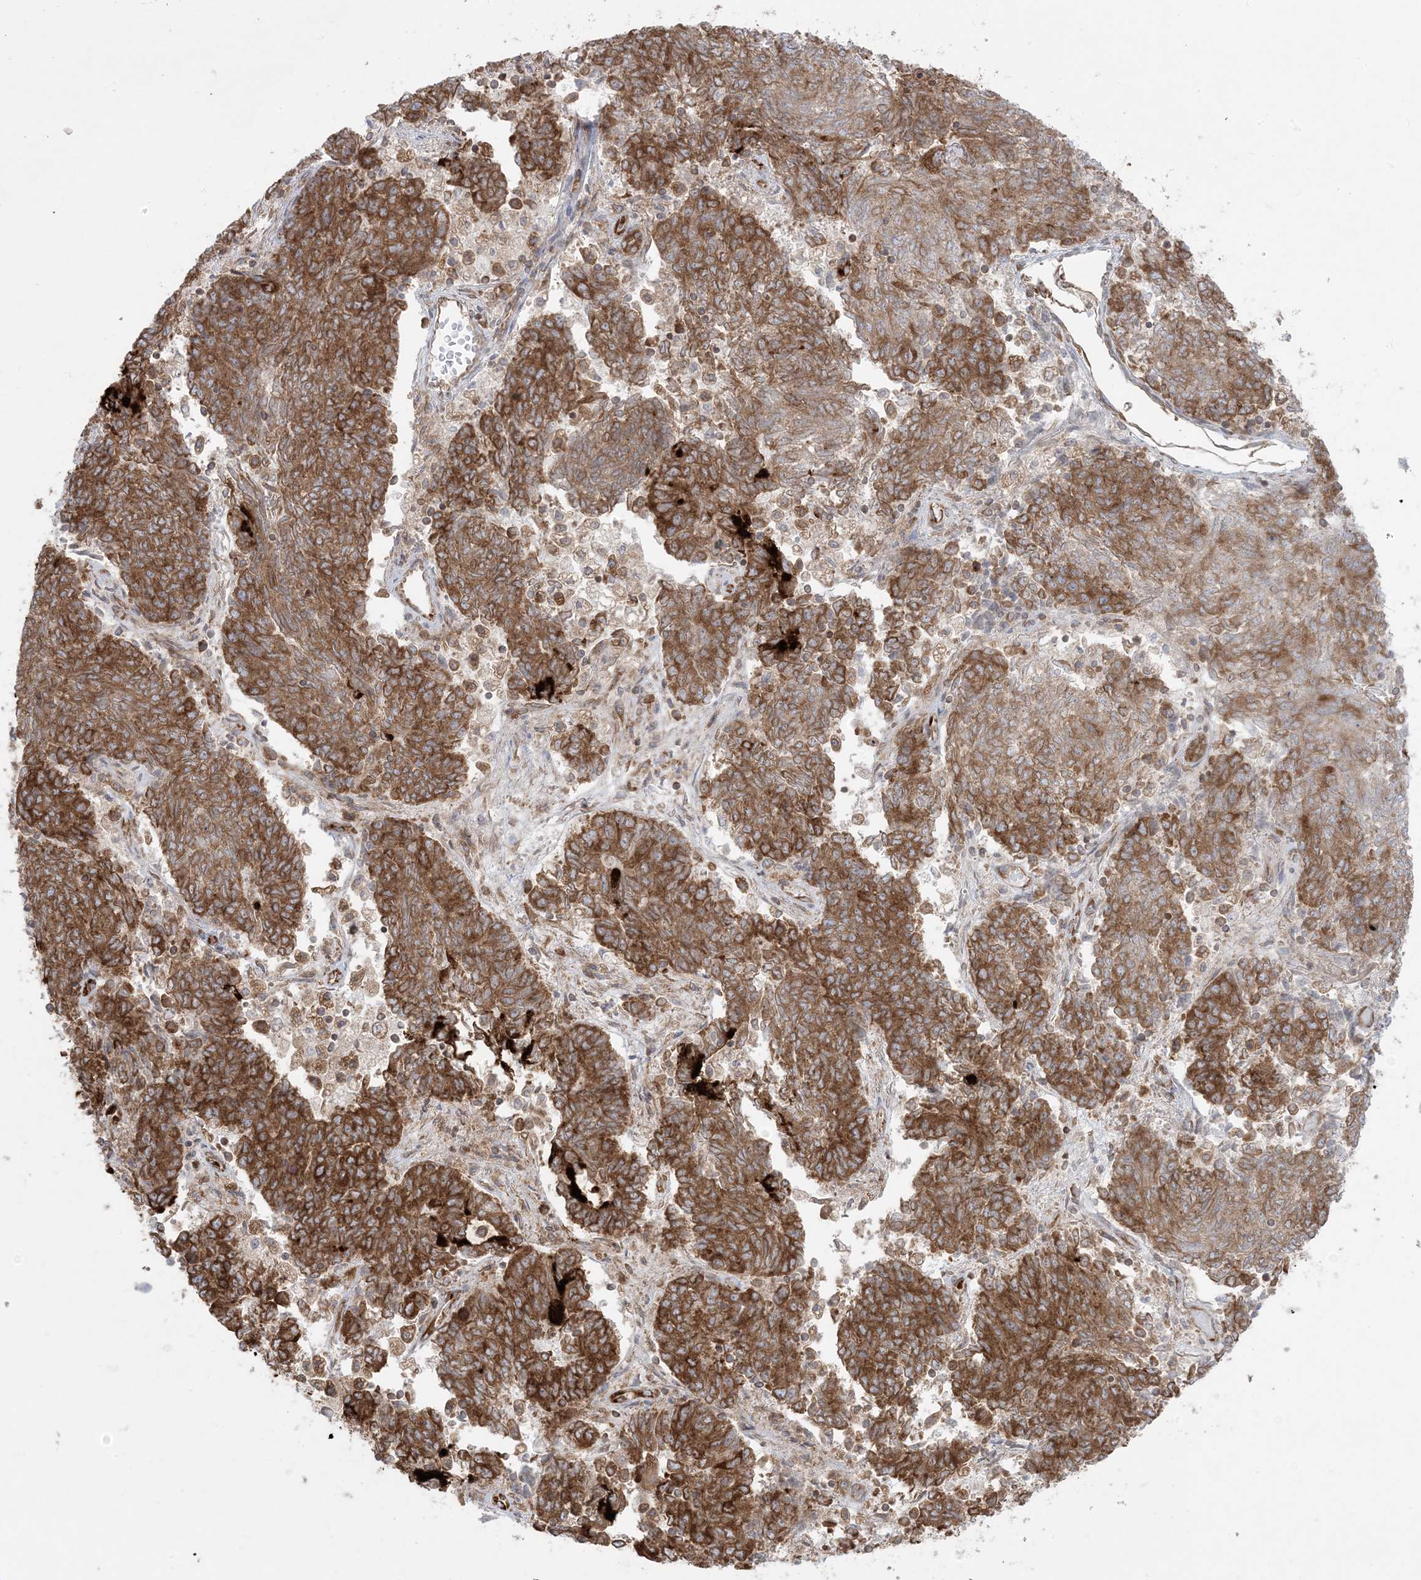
{"staining": {"intensity": "moderate", "quantity": ">75%", "location": "cytoplasmic/membranous"}, "tissue": "endometrial cancer", "cell_type": "Tumor cells", "image_type": "cancer", "snomed": [{"axis": "morphology", "description": "Adenocarcinoma, NOS"}, {"axis": "topography", "description": "Endometrium"}], "caption": "Protein staining of endometrial adenocarcinoma tissue shows moderate cytoplasmic/membranous positivity in approximately >75% of tumor cells.", "gene": "UBXN4", "patient": {"sex": "female", "age": 80}}